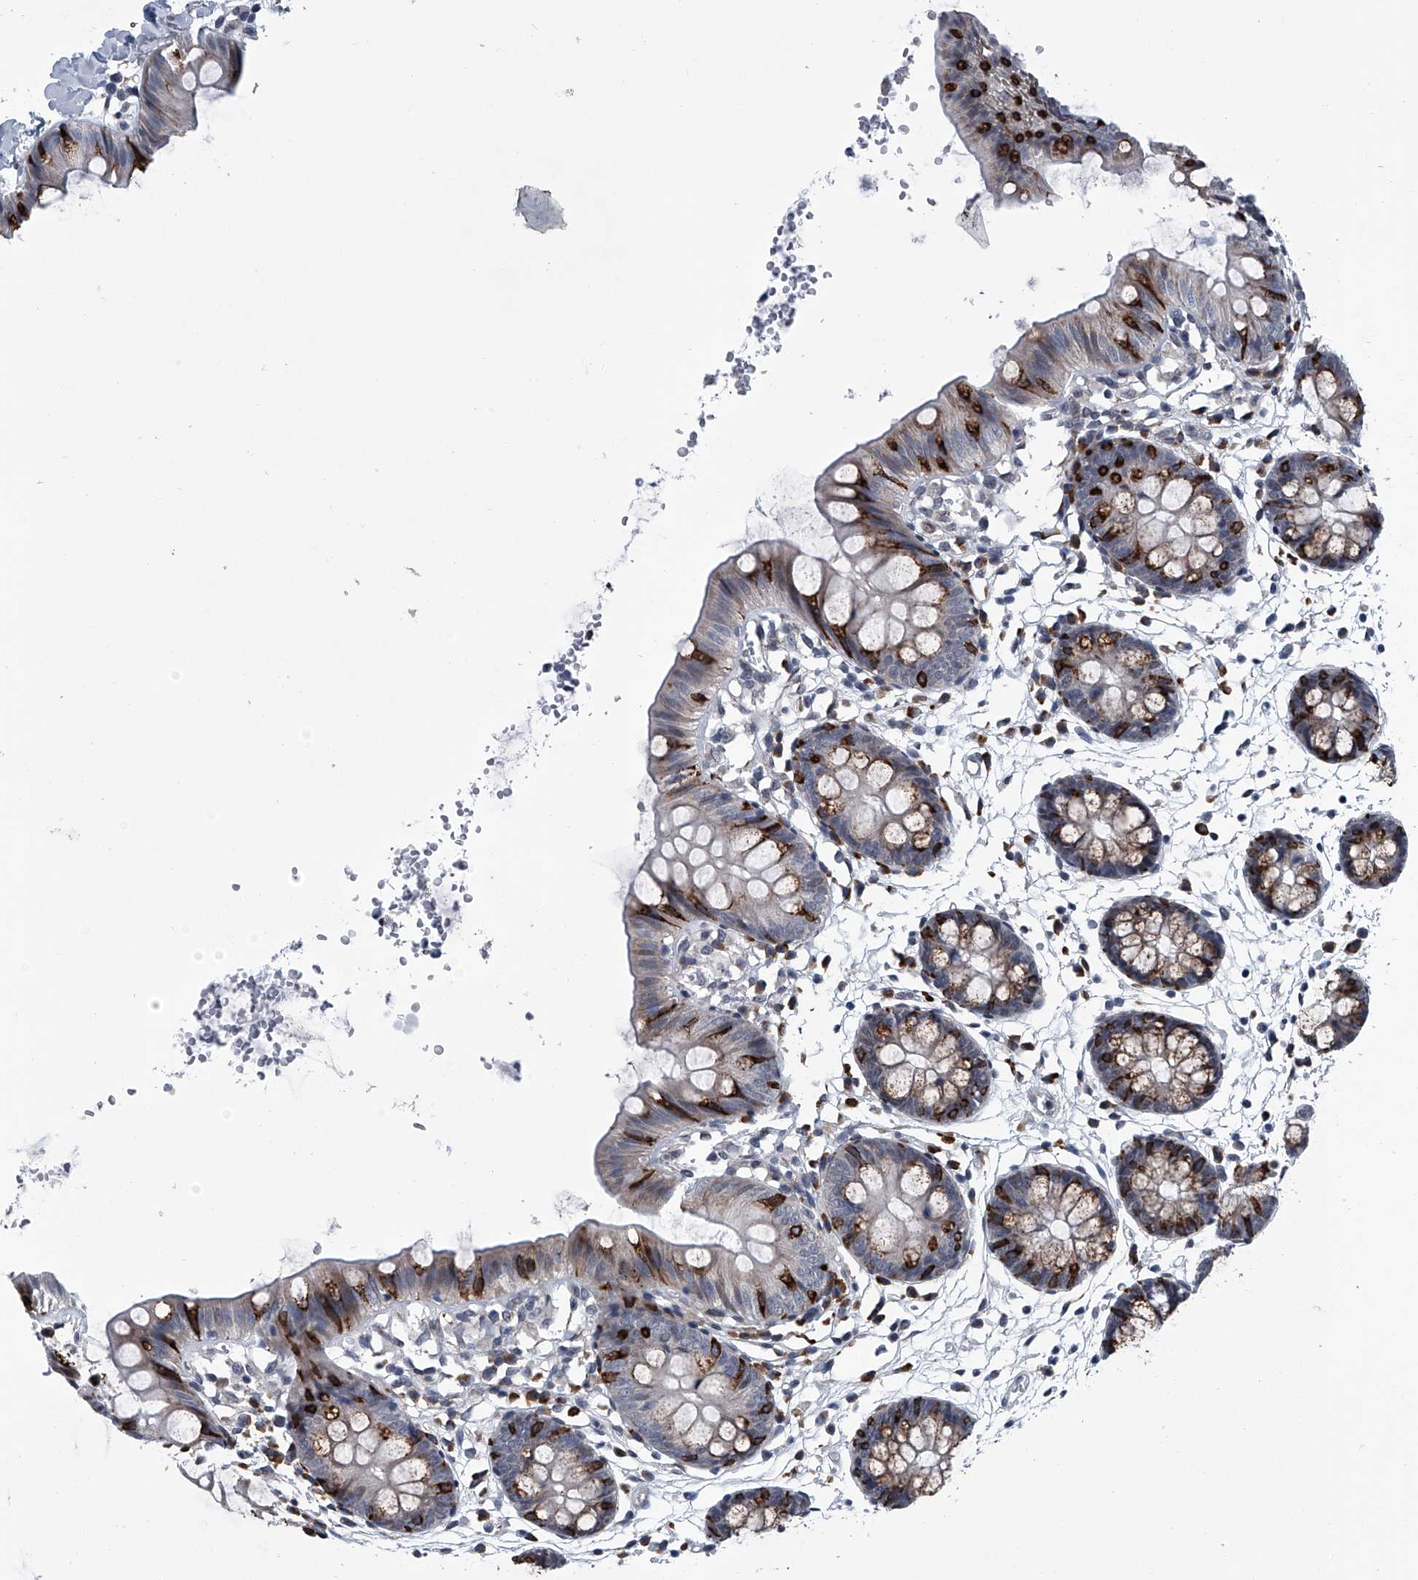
{"staining": {"intensity": "negative", "quantity": "none", "location": "none"}, "tissue": "colon", "cell_type": "Endothelial cells", "image_type": "normal", "snomed": [{"axis": "morphology", "description": "Normal tissue, NOS"}, {"axis": "topography", "description": "Colon"}], "caption": "Immunohistochemistry (IHC) photomicrograph of normal colon: colon stained with DAB (3,3'-diaminobenzidine) shows no significant protein positivity in endothelial cells.", "gene": "PPP2R5D", "patient": {"sex": "male", "age": 56}}